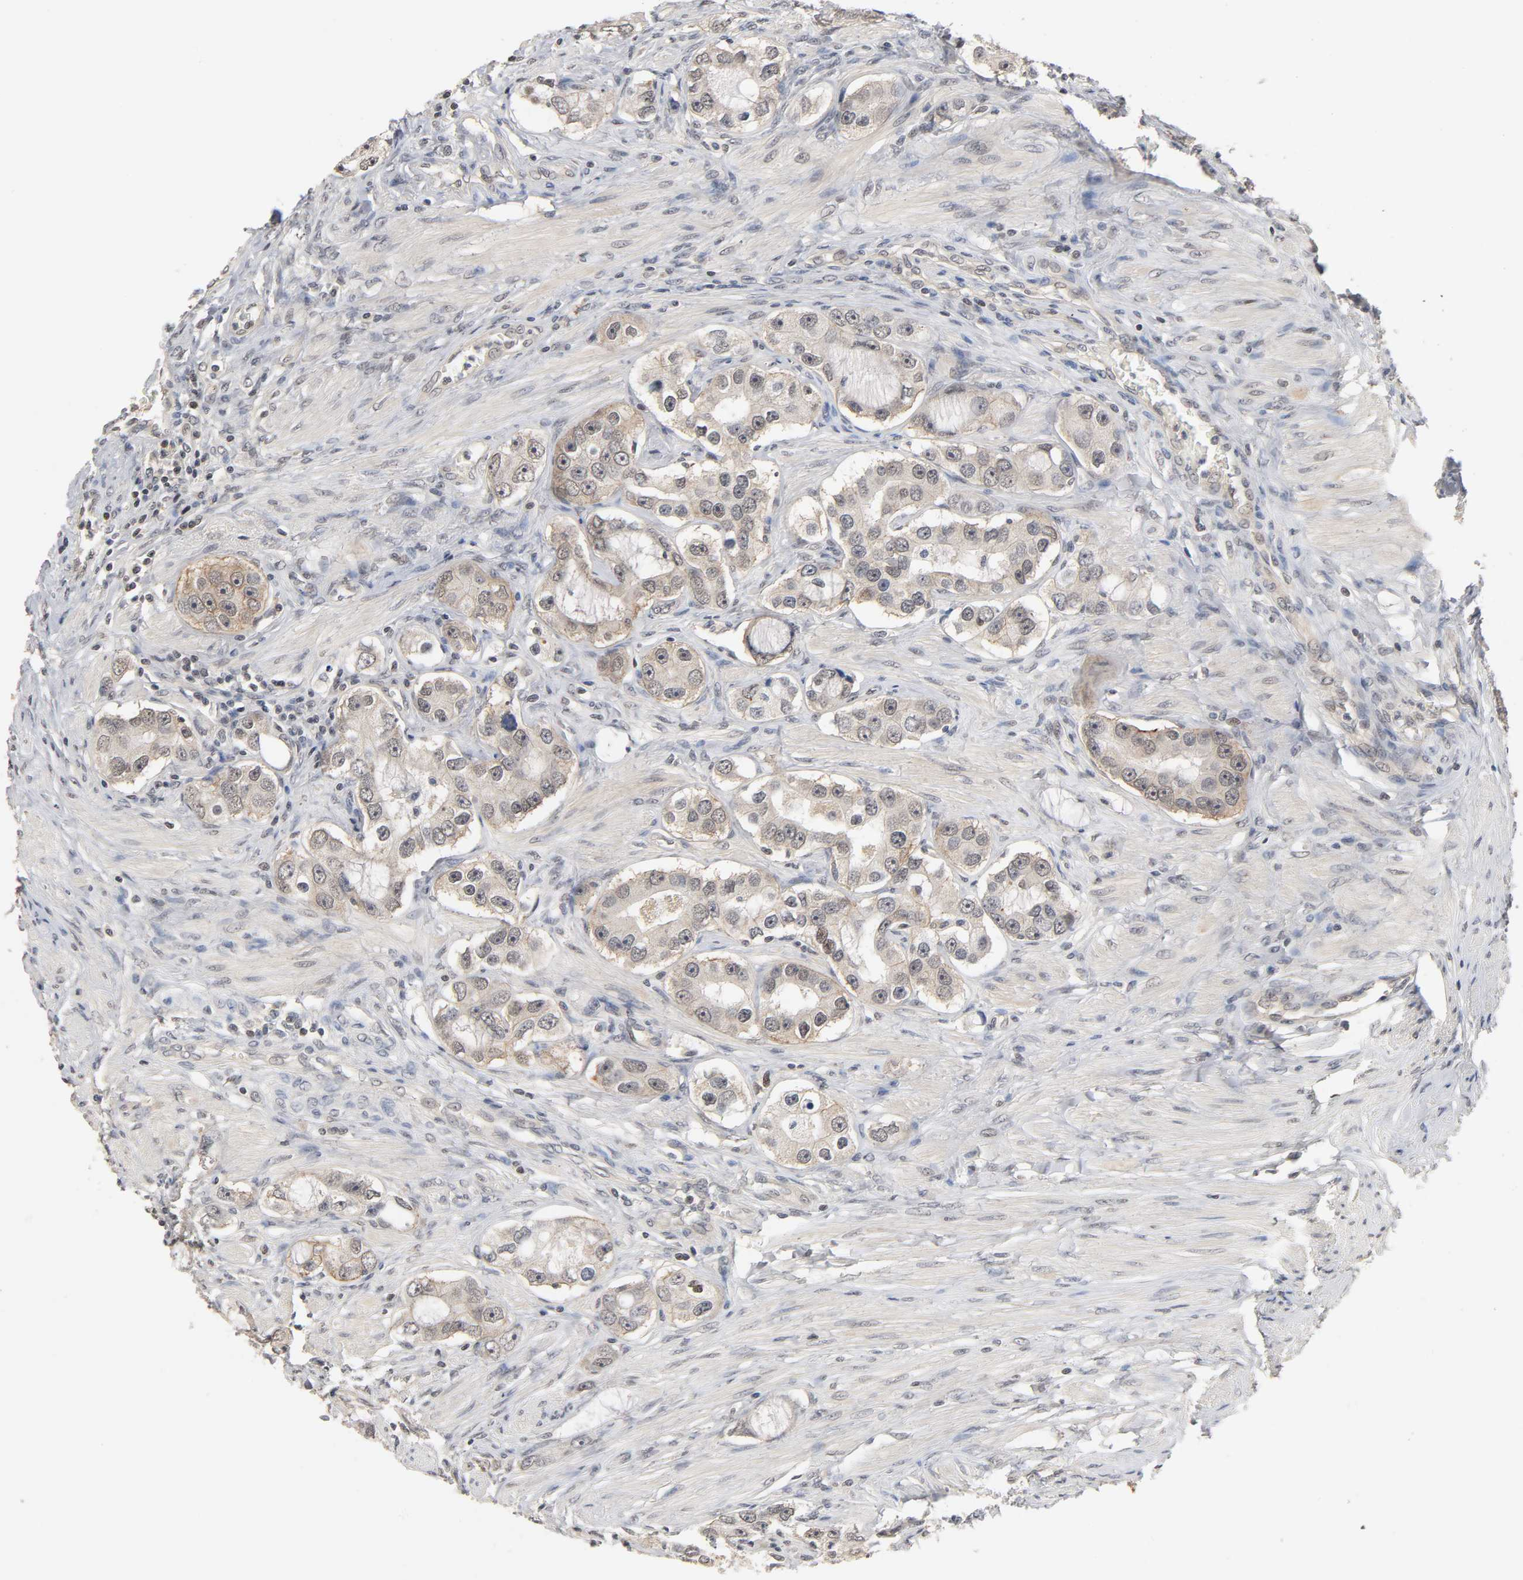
{"staining": {"intensity": "moderate", "quantity": "25%-75%", "location": "cytoplasmic/membranous"}, "tissue": "prostate cancer", "cell_type": "Tumor cells", "image_type": "cancer", "snomed": [{"axis": "morphology", "description": "Adenocarcinoma, High grade"}, {"axis": "topography", "description": "Prostate"}], "caption": "A brown stain labels moderate cytoplasmic/membranous positivity of a protein in human prostate cancer (high-grade adenocarcinoma) tumor cells. Using DAB (brown) and hematoxylin (blue) stains, captured at high magnification using brightfield microscopy.", "gene": "HTR1E", "patient": {"sex": "male", "age": 63}}